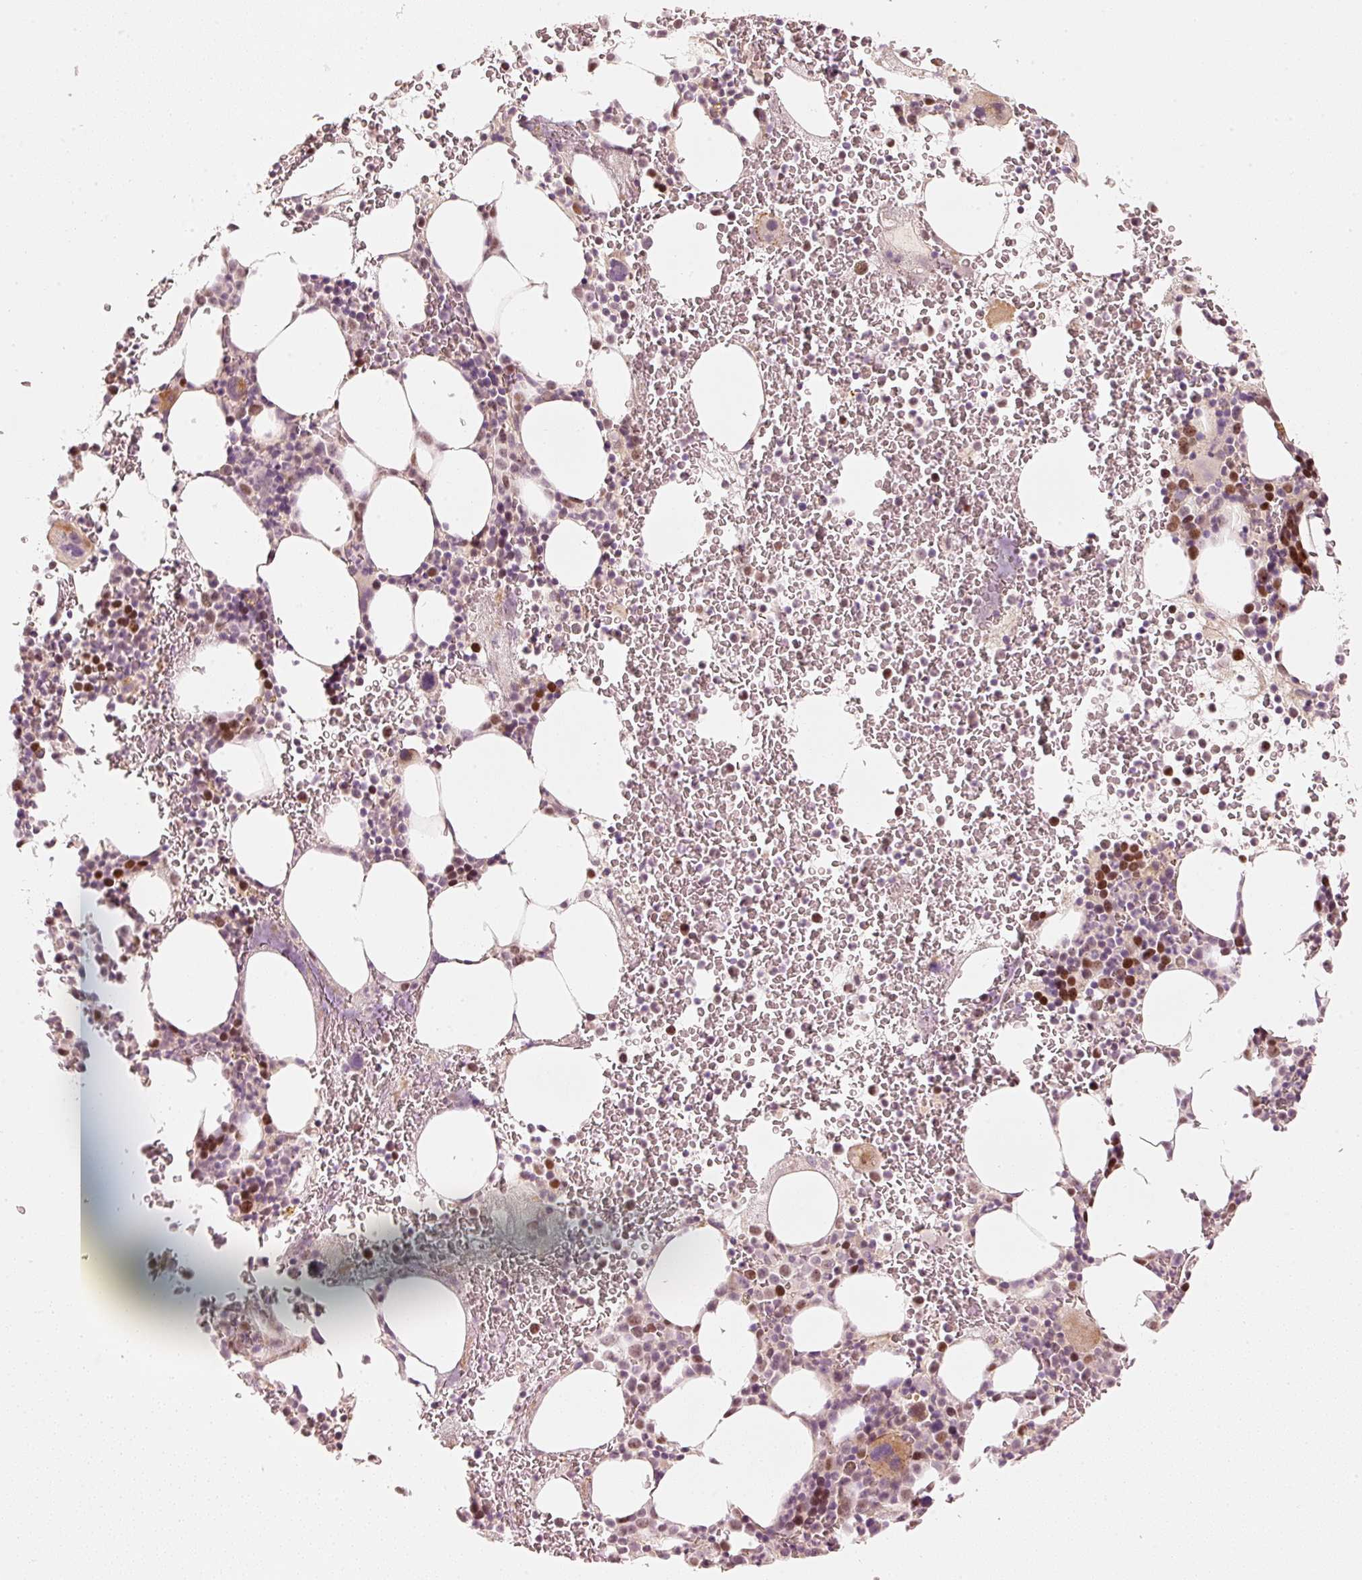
{"staining": {"intensity": "moderate", "quantity": "<25%", "location": "cytoplasmic/membranous,nuclear"}, "tissue": "bone marrow", "cell_type": "Hematopoietic cells", "image_type": "normal", "snomed": [{"axis": "morphology", "description": "Normal tissue, NOS"}, {"axis": "topography", "description": "Bone marrow"}], "caption": "Hematopoietic cells demonstrate low levels of moderate cytoplasmic/membranous,nuclear expression in about <25% of cells in normal human bone marrow. The protein is shown in brown color, while the nuclei are stained blue.", "gene": "TREX2", "patient": {"sex": "male", "age": 62}}